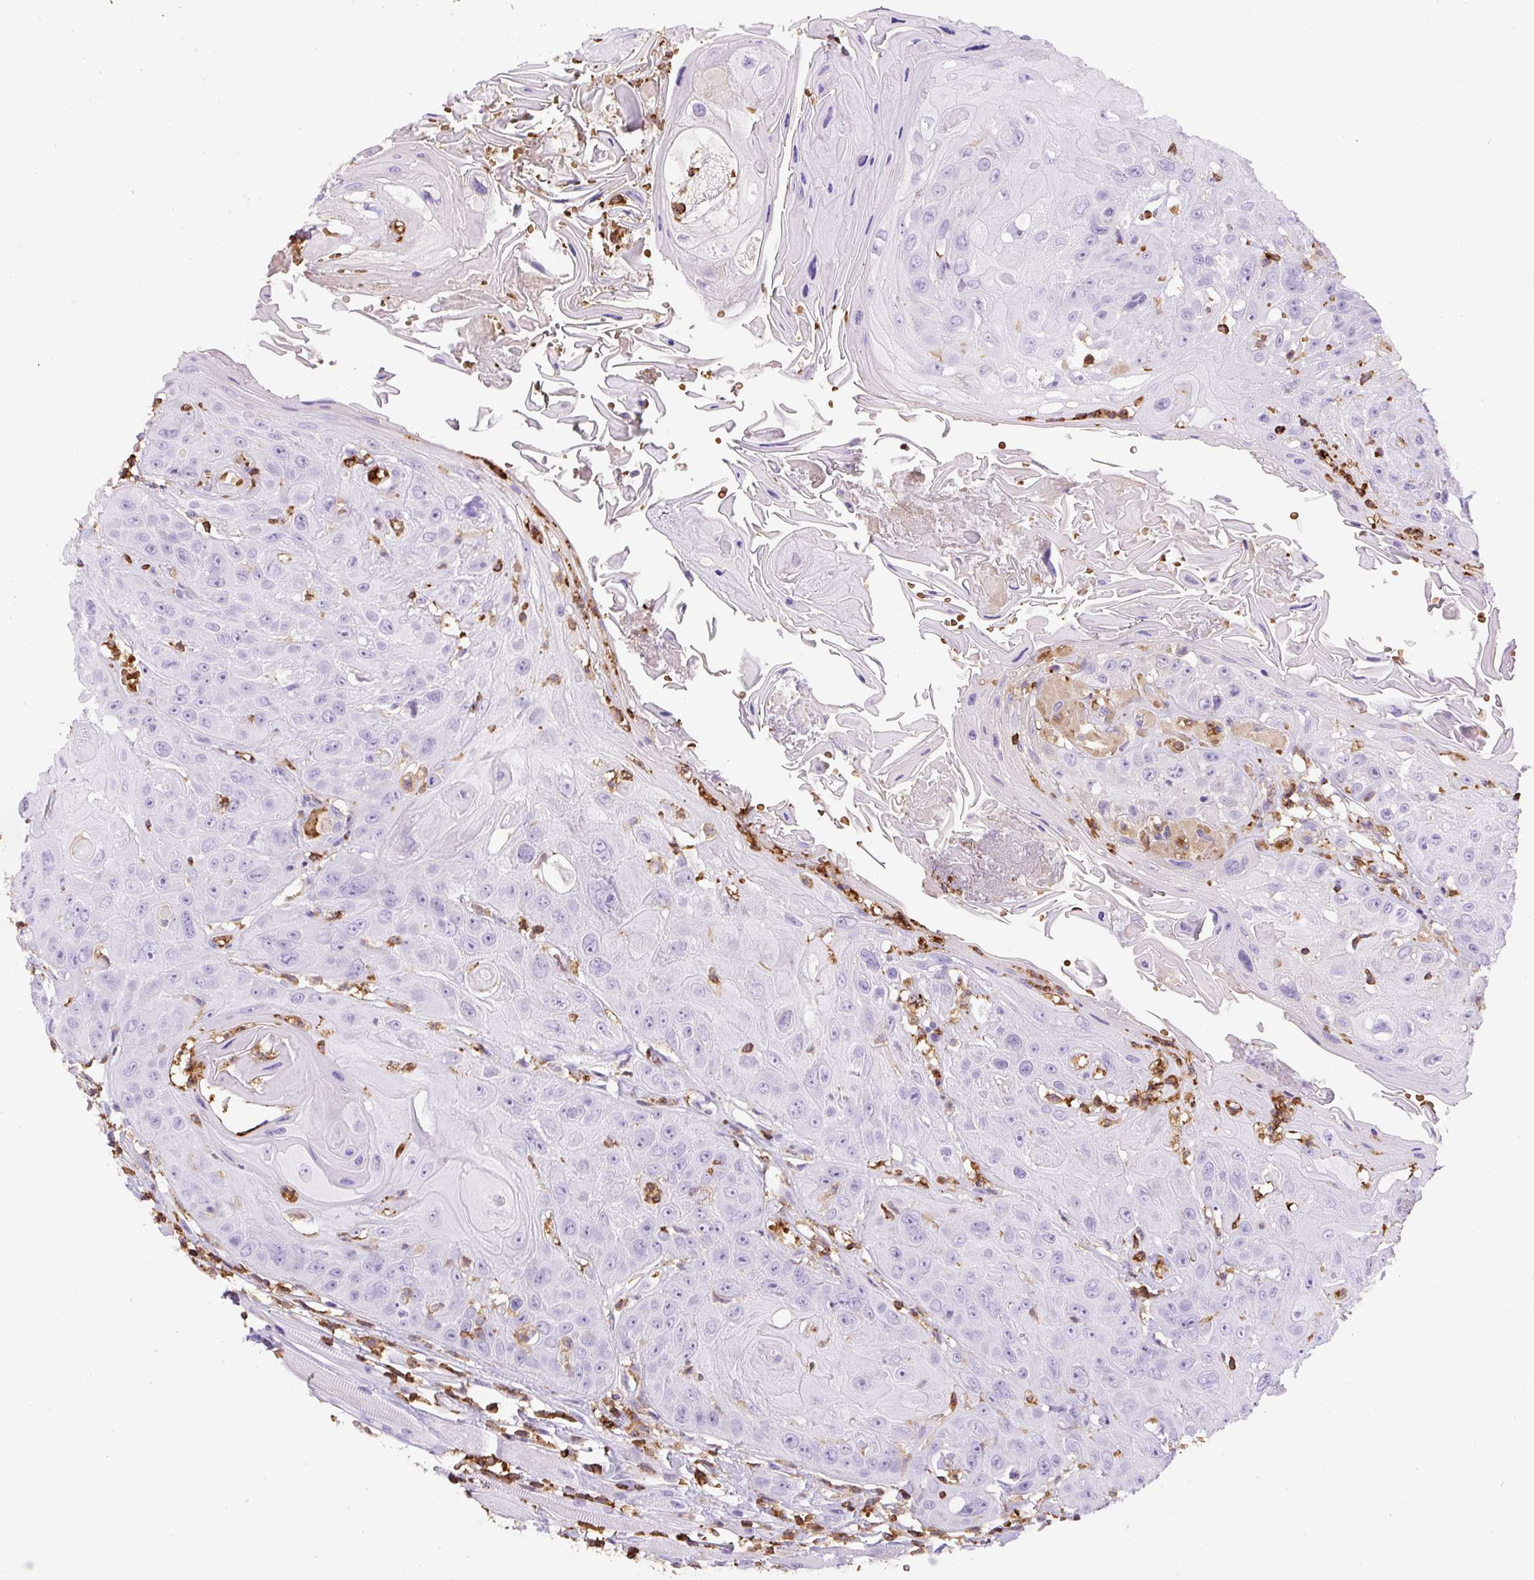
{"staining": {"intensity": "negative", "quantity": "none", "location": "none"}, "tissue": "head and neck cancer", "cell_type": "Tumor cells", "image_type": "cancer", "snomed": [{"axis": "morphology", "description": "Squamous cell carcinoma, NOS"}, {"axis": "topography", "description": "Head-Neck"}], "caption": "A micrograph of human head and neck squamous cell carcinoma is negative for staining in tumor cells.", "gene": "FAM228B", "patient": {"sex": "female", "age": 59}}